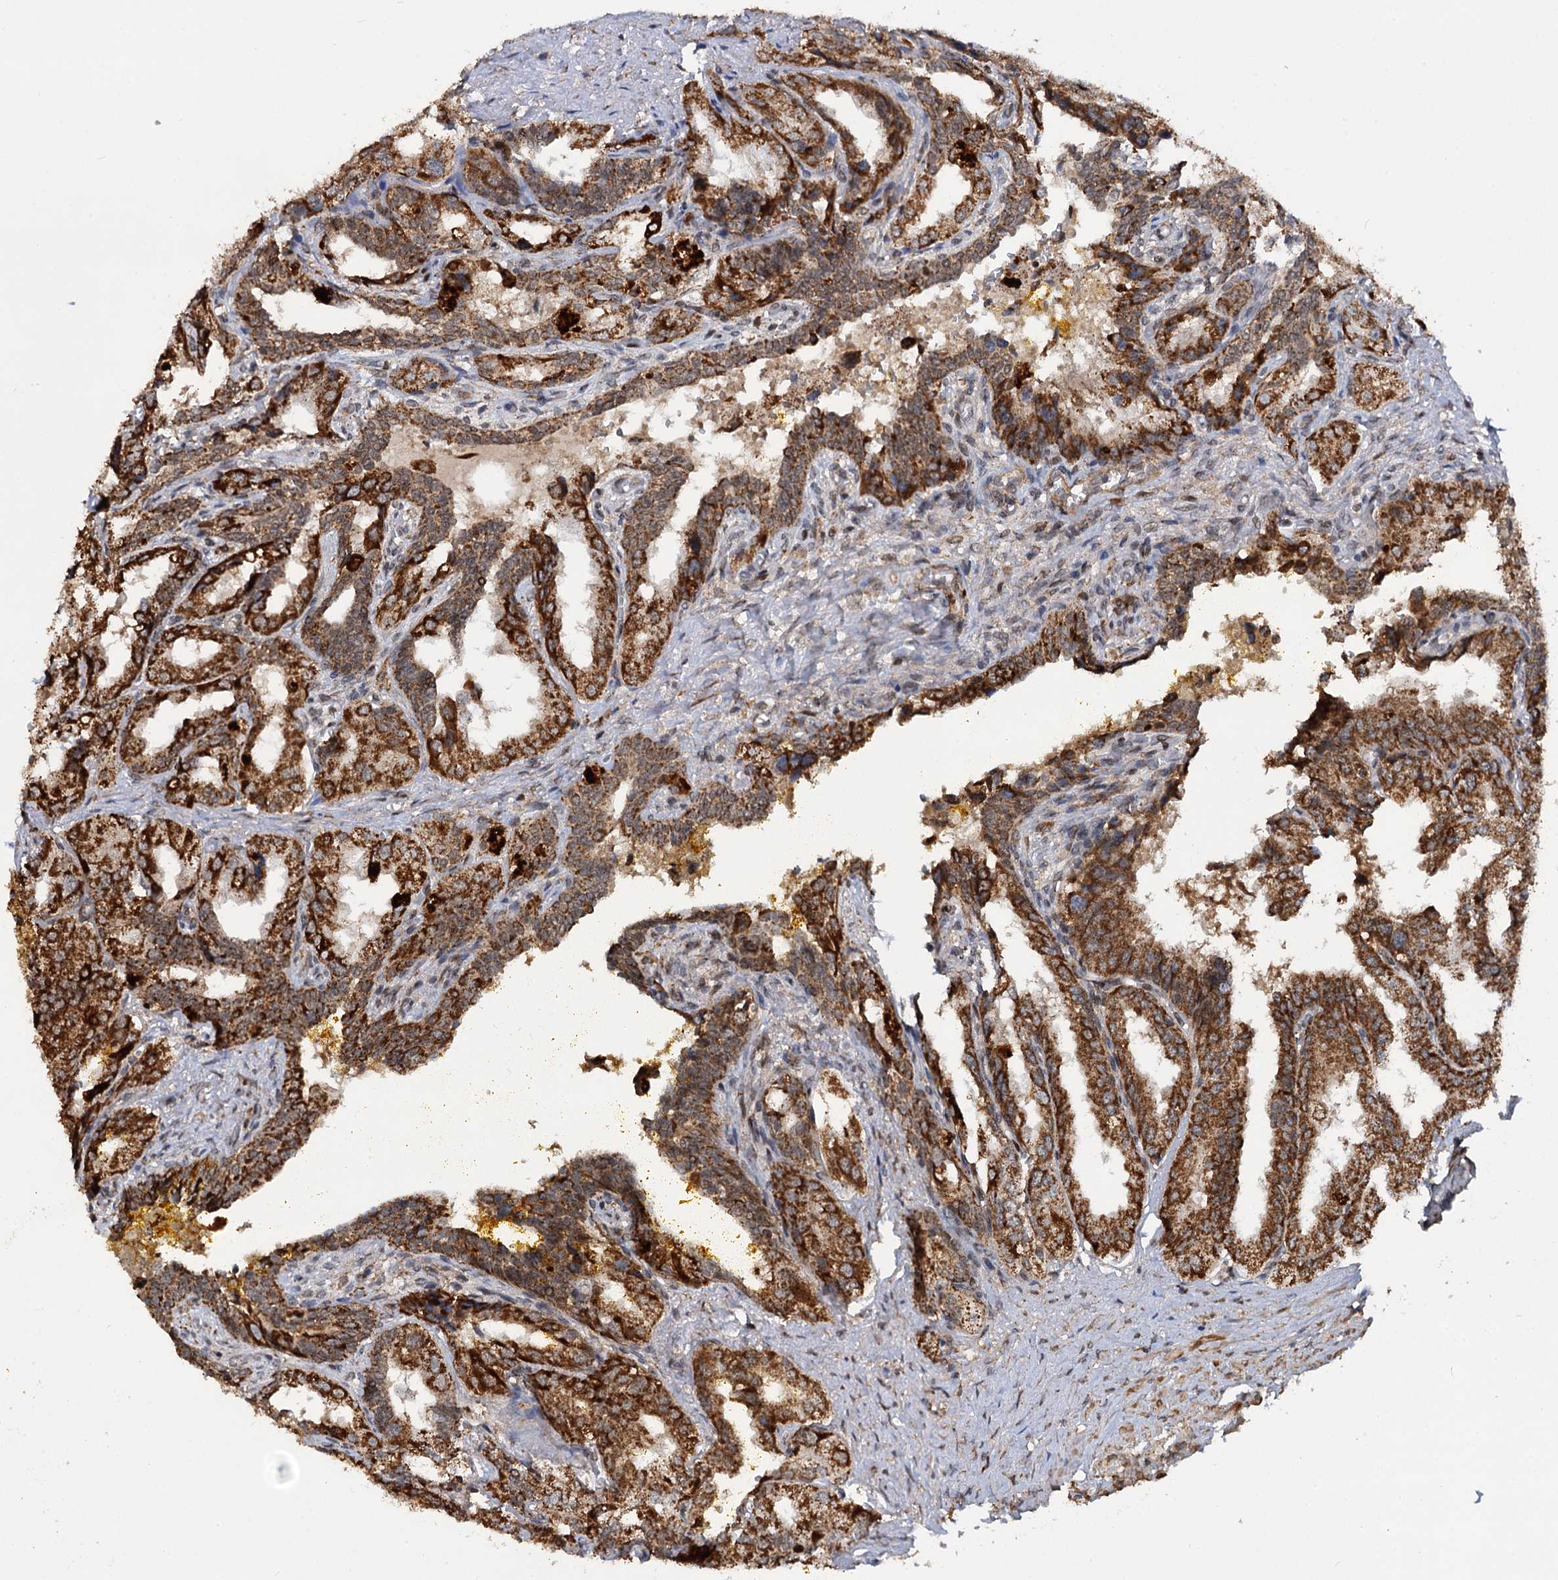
{"staining": {"intensity": "strong", "quantity": ">75%", "location": "cytoplasmic/membranous"}, "tissue": "seminal vesicle", "cell_type": "Glandular cells", "image_type": "normal", "snomed": [{"axis": "morphology", "description": "Normal tissue, NOS"}, {"axis": "topography", "description": "Seminal veicle"}], "caption": "This image exhibits benign seminal vesicle stained with IHC to label a protein in brown. The cytoplasmic/membranous of glandular cells show strong positivity for the protein. Nuclei are counter-stained blue.", "gene": "CEP76", "patient": {"sex": "male", "age": 63}}